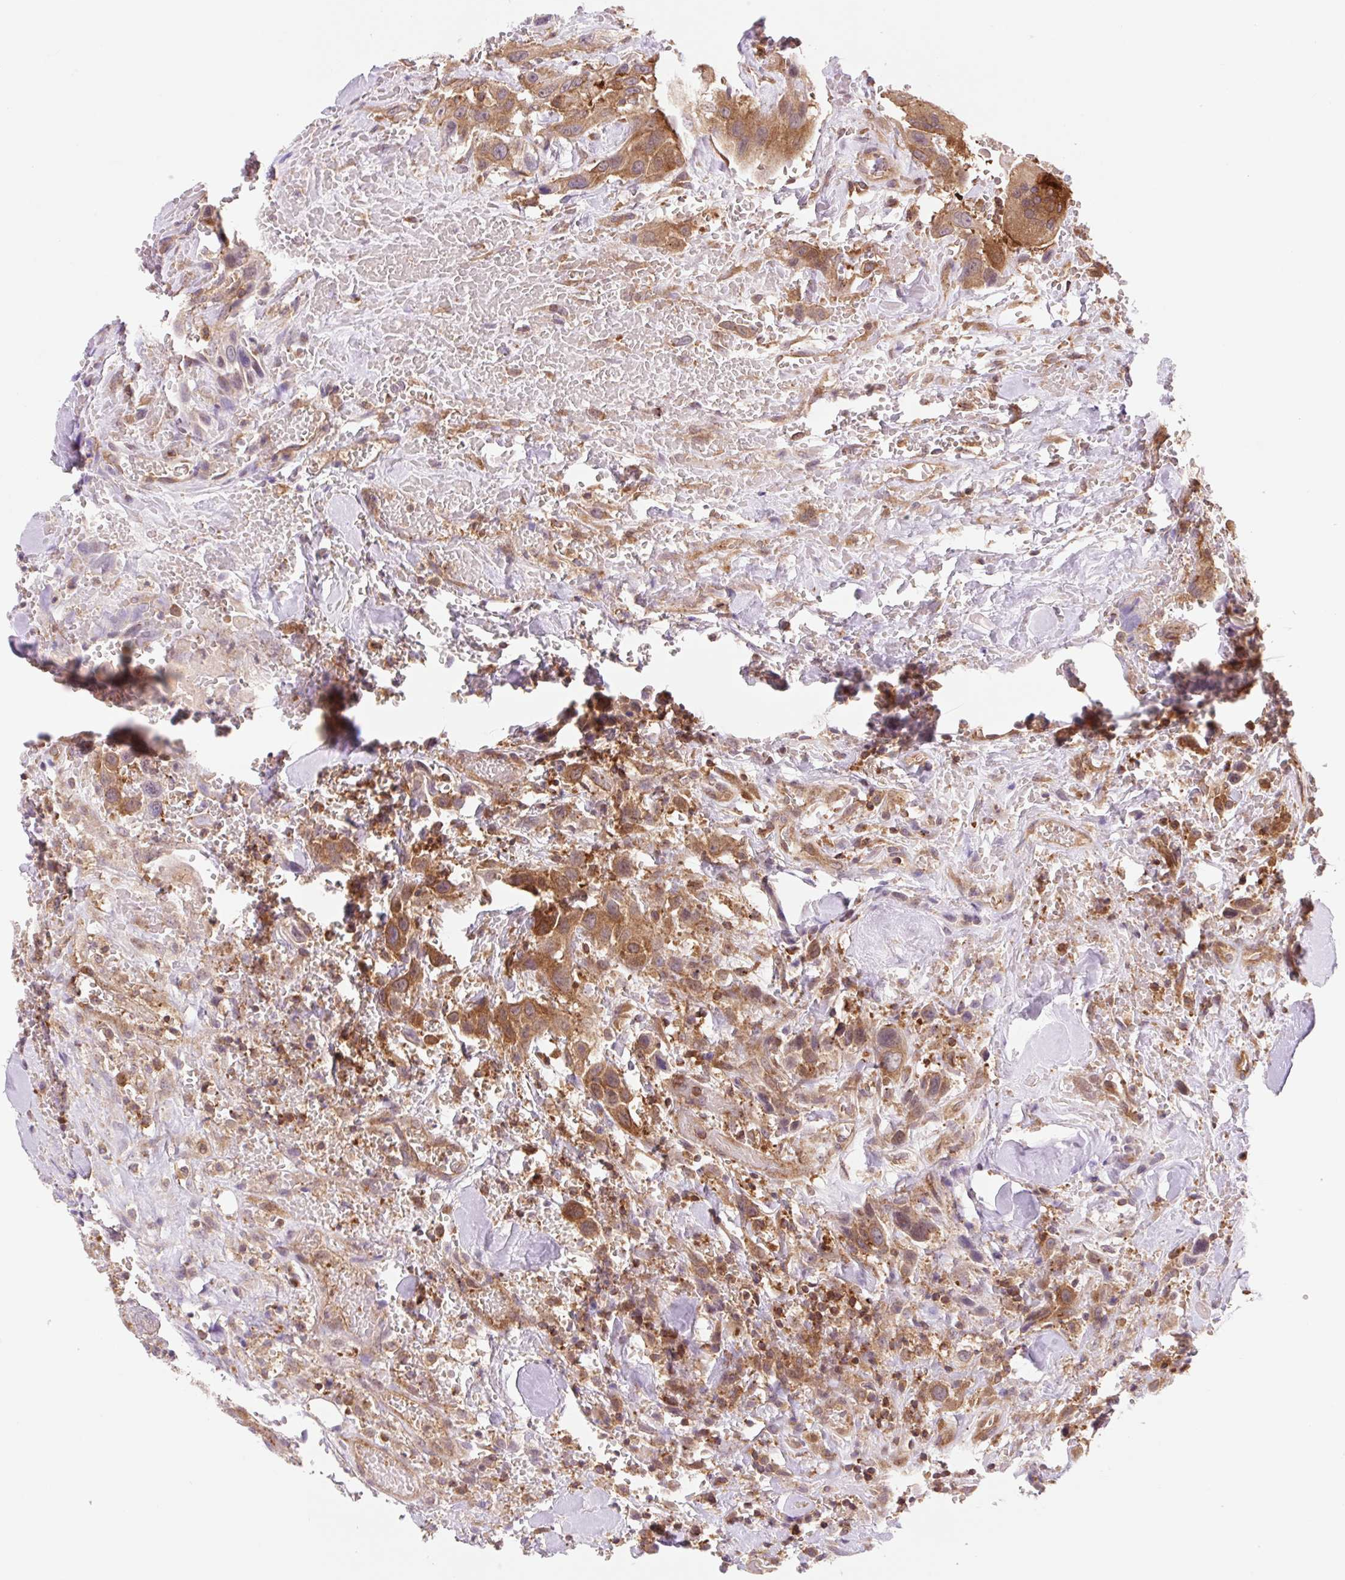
{"staining": {"intensity": "moderate", "quantity": ">75%", "location": "cytoplasmic/membranous"}, "tissue": "head and neck cancer", "cell_type": "Tumor cells", "image_type": "cancer", "snomed": [{"axis": "morphology", "description": "Squamous cell carcinoma, NOS"}, {"axis": "topography", "description": "Head-Neck"}], "caption": "Immunohistochemistry (IHC) image of human head and neck cancer (squamous cell carcinoma) stained for a protein (brown), which displays medium levels of moderate cytoplasmic/membranous expression in approximately >75% of tumor cells.", "gene": "VPS4A", "patient": {"sex": "male", "age": 81}}